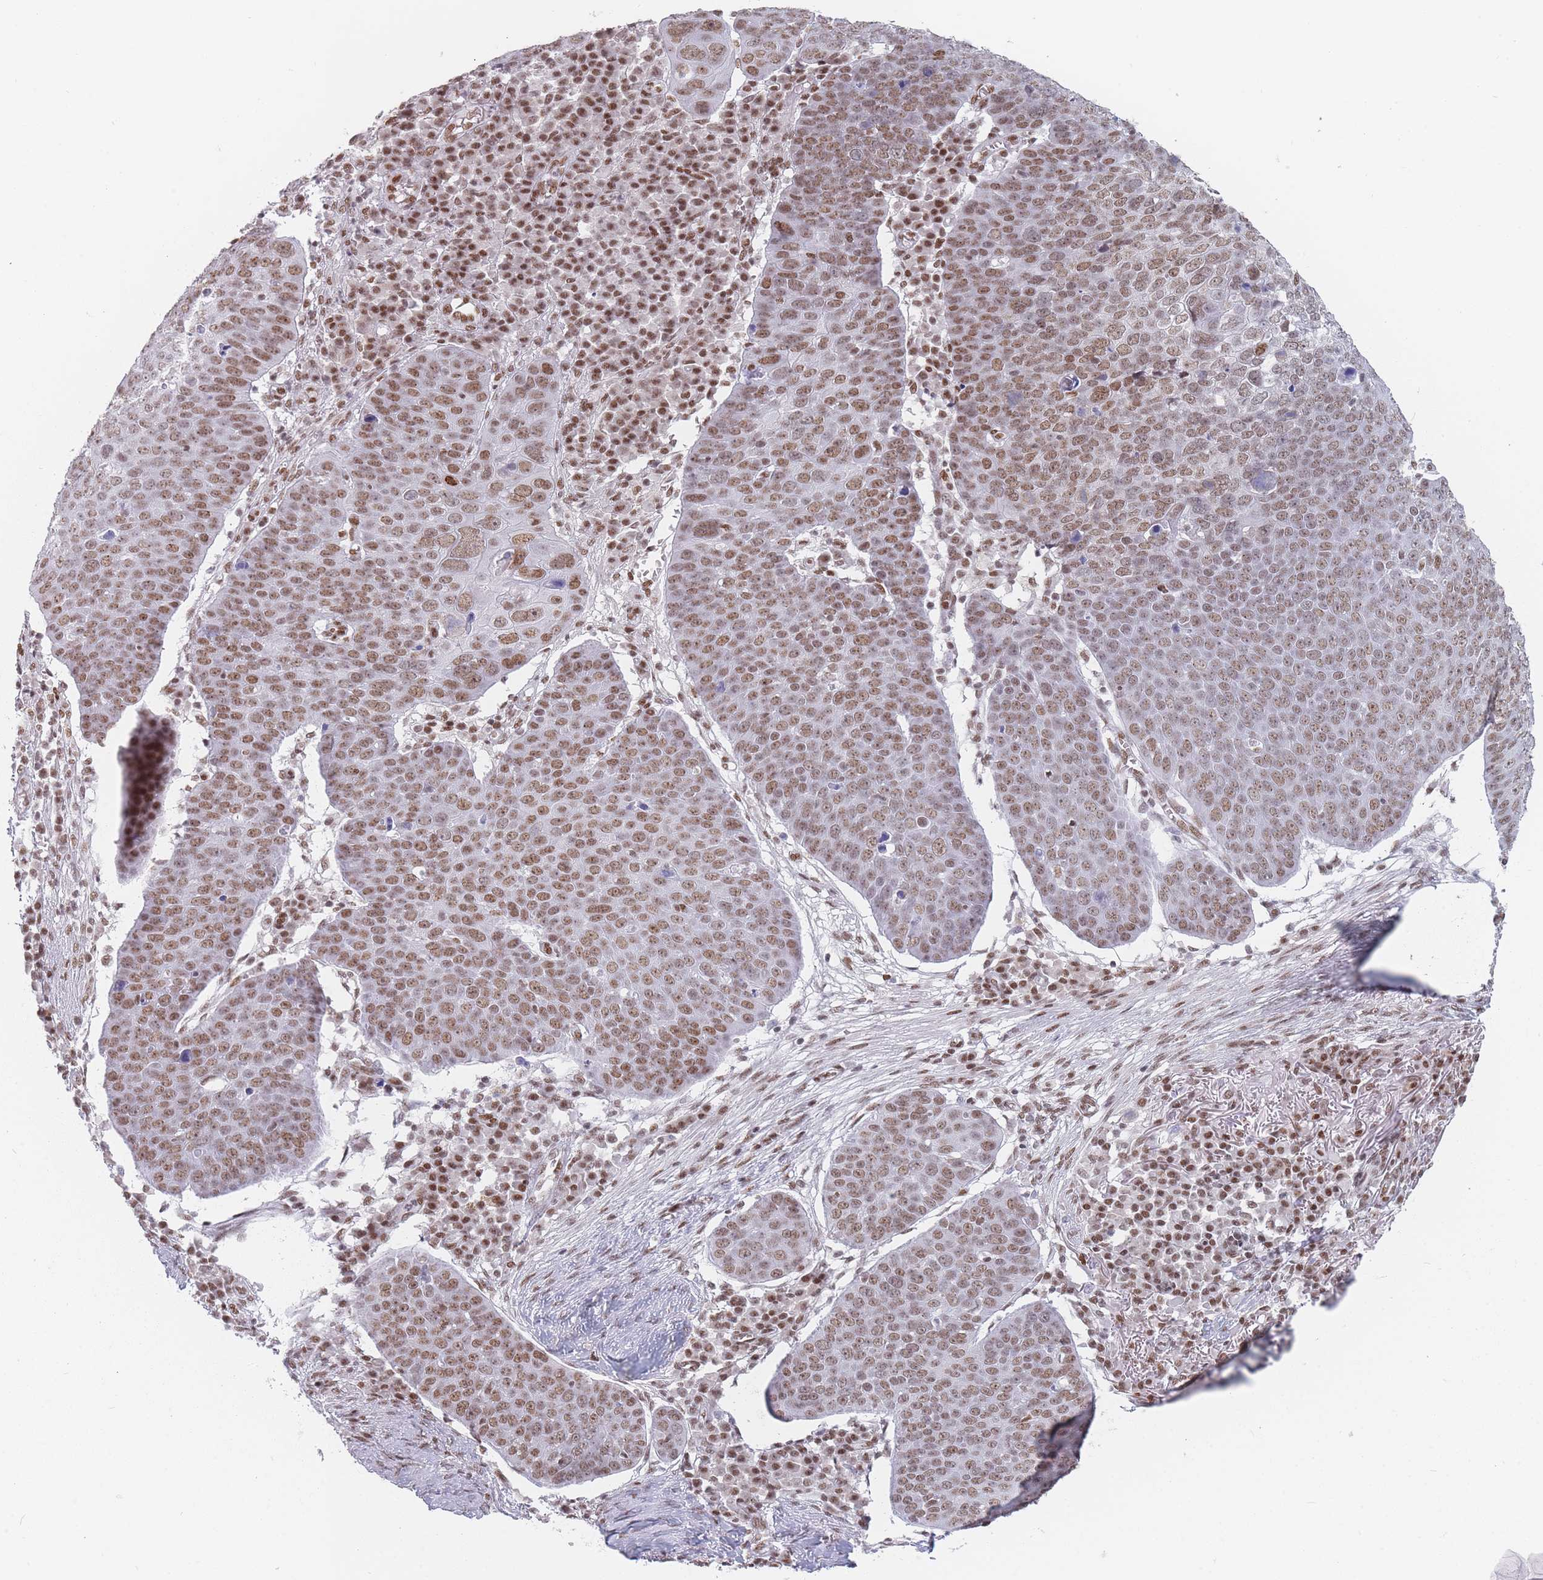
{"staining": {"intensity": "moderate", "quantity": ">75%", "location": "nuclear"}, "tissue": "skin cancer", "cell_type": "Tumor cells", "image_type": "cancer", "snomed": [{"axis": "morphology", "description": "Squamous cell carcinoma, NOS"}, {"axis": "topography", "description": "Skin"}], "caption": "Immunohistochemical staining of squamous cell carcinoma (skin) displays medium levels of moderate nuclear staining in about >75% of tumor cells. The protein of interest is stained brown, and the nuclei are stained in blue (DAB (3,3'-diaminobenzidine) IHC with brightfield microscopy, high magnification).", "gene": "SAFB2", "patient": {"sex": "male", "age": 71}}